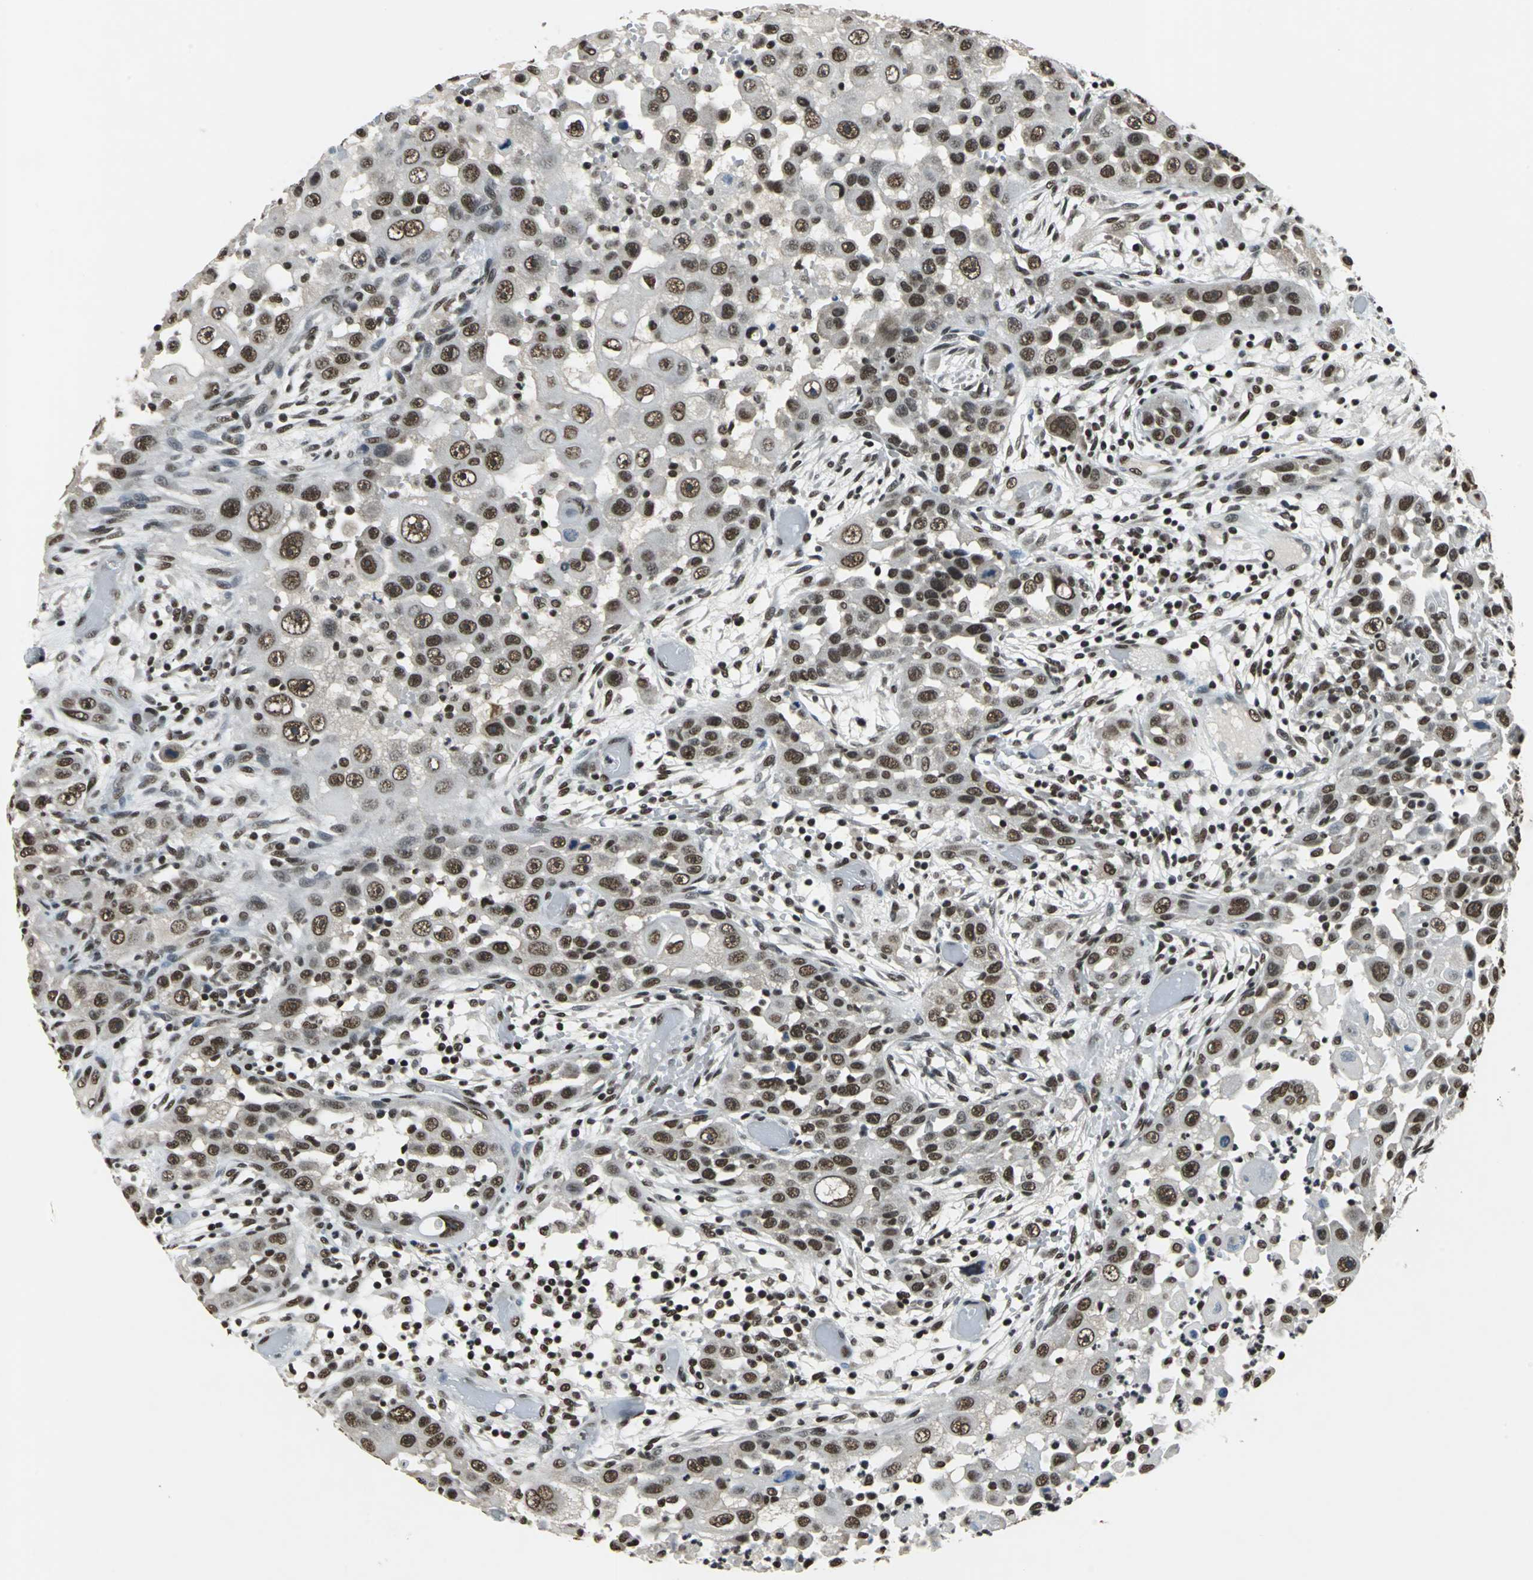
{"staining": {"intensity": "strong", "quantity": ">75%", "location": "nuclear"}, "tissue": "head and neck cancer", "cell_type": "Tumor cells", "image_type": "cancer", "snomed": [{"axis": "morphology", "description": "Carcinoma, NOS"}, {"axis": "topography", "description": "Head-Neck"}], "caption": "Head and neck cancer stained with a brown dye demonstrates strong nuclear positive expression in approximately >75% of tumor cells.", "gene": "RBM14", "patient": {"sex": "male", "age": 87}}